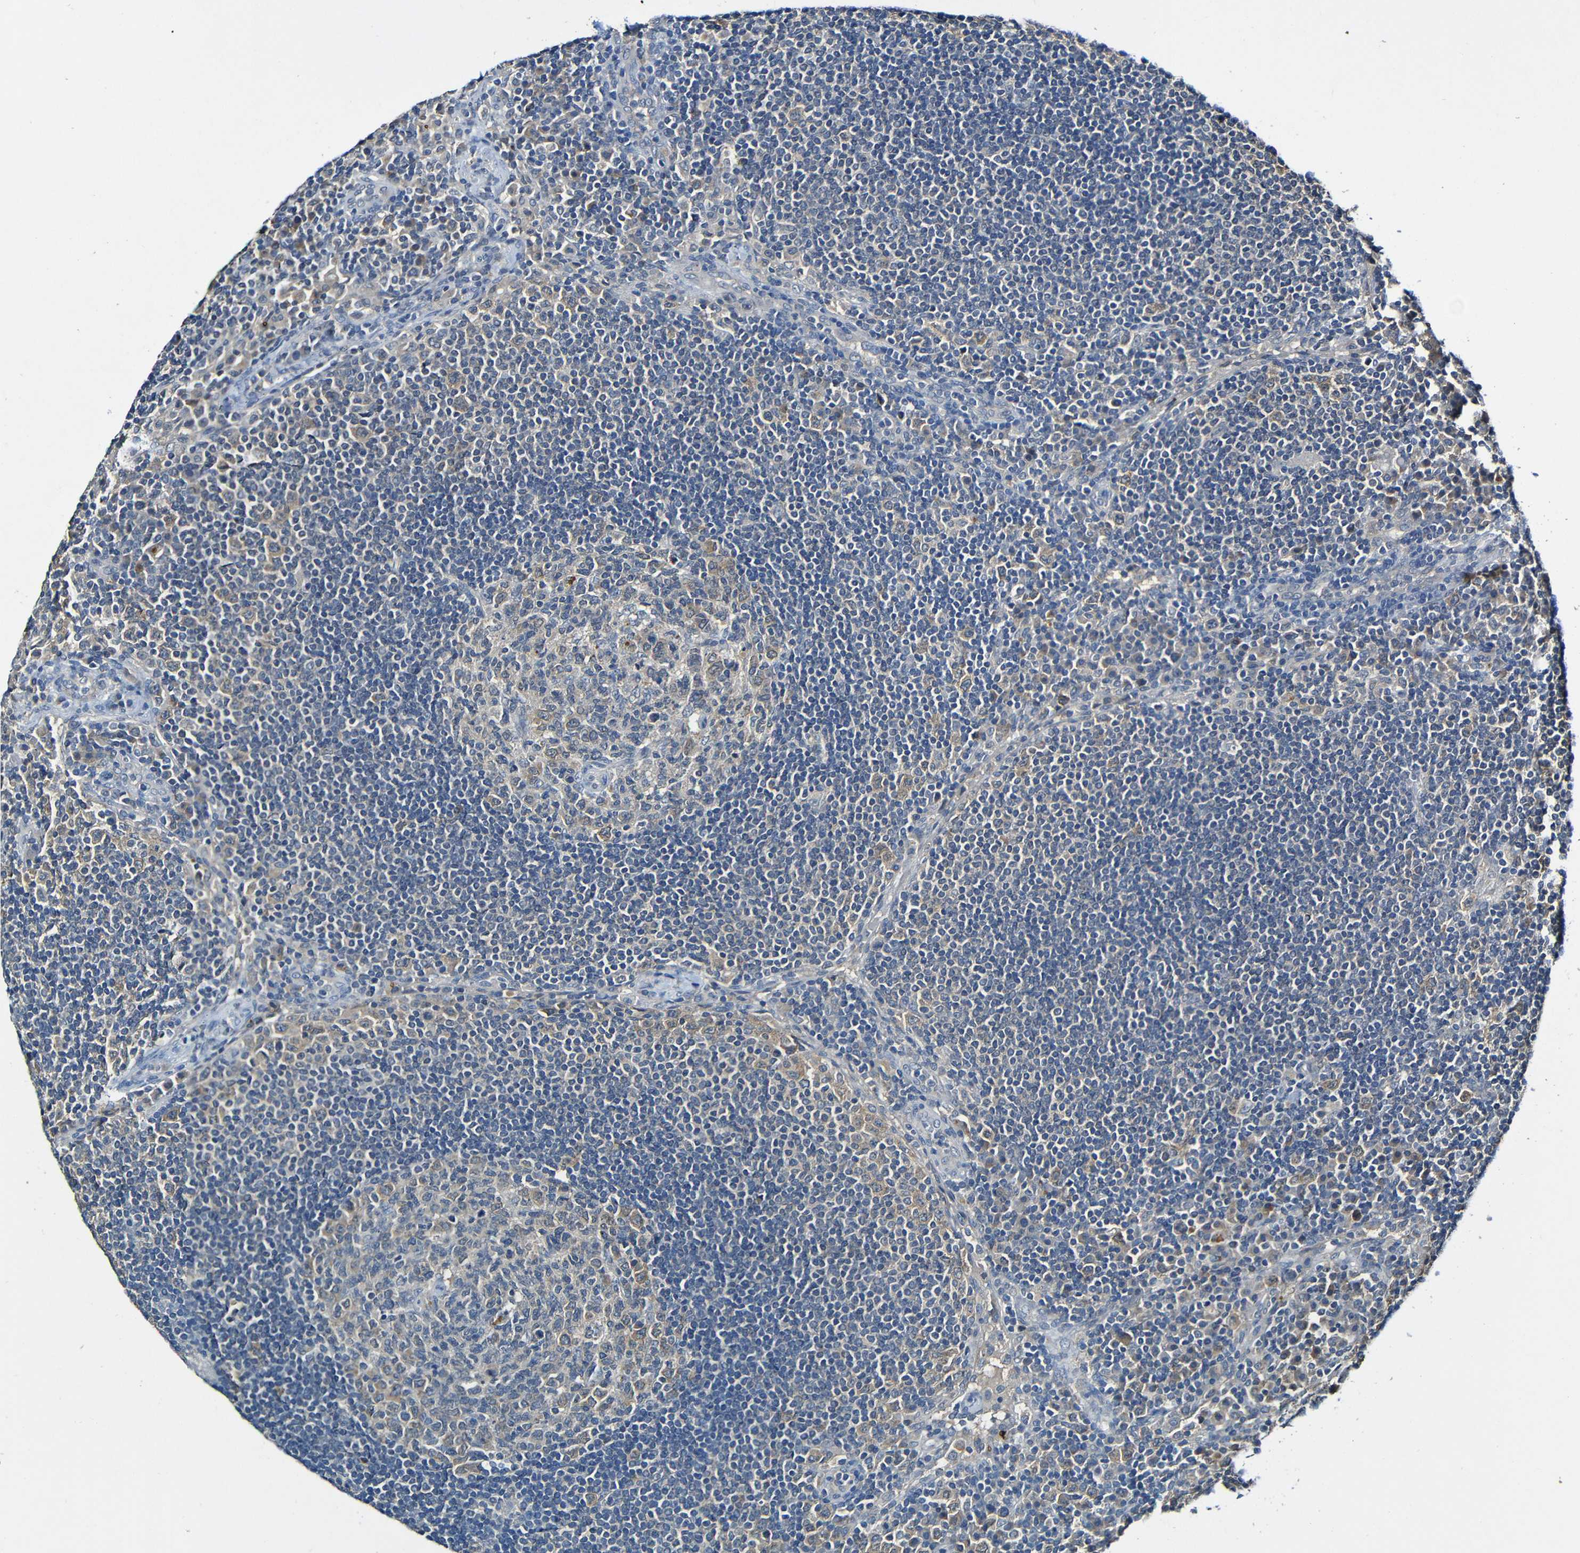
{"staining": {"intensity": "weak", "quantity": "25%-75%", "location": "cytoplasmic/membranous"}, "tissue": "lymph node", "cell_type": "Germinal center cells", "image_type": "normal", "snomed": [{"axis": "morphology", "description": "Normal tissue, NOS"}, {"axis": "topography", "description": "Lymph node"}], "caption": "High-power microscopy captured an immunohistochemistry (IHC) histopathology image of benign lymph node, revealing weak cytoplasmic/membranous expression in approximately 25%-75% of germinal center cells.", "gene": "LRRC70", "patient": {"sex": "female", "age": 53}}